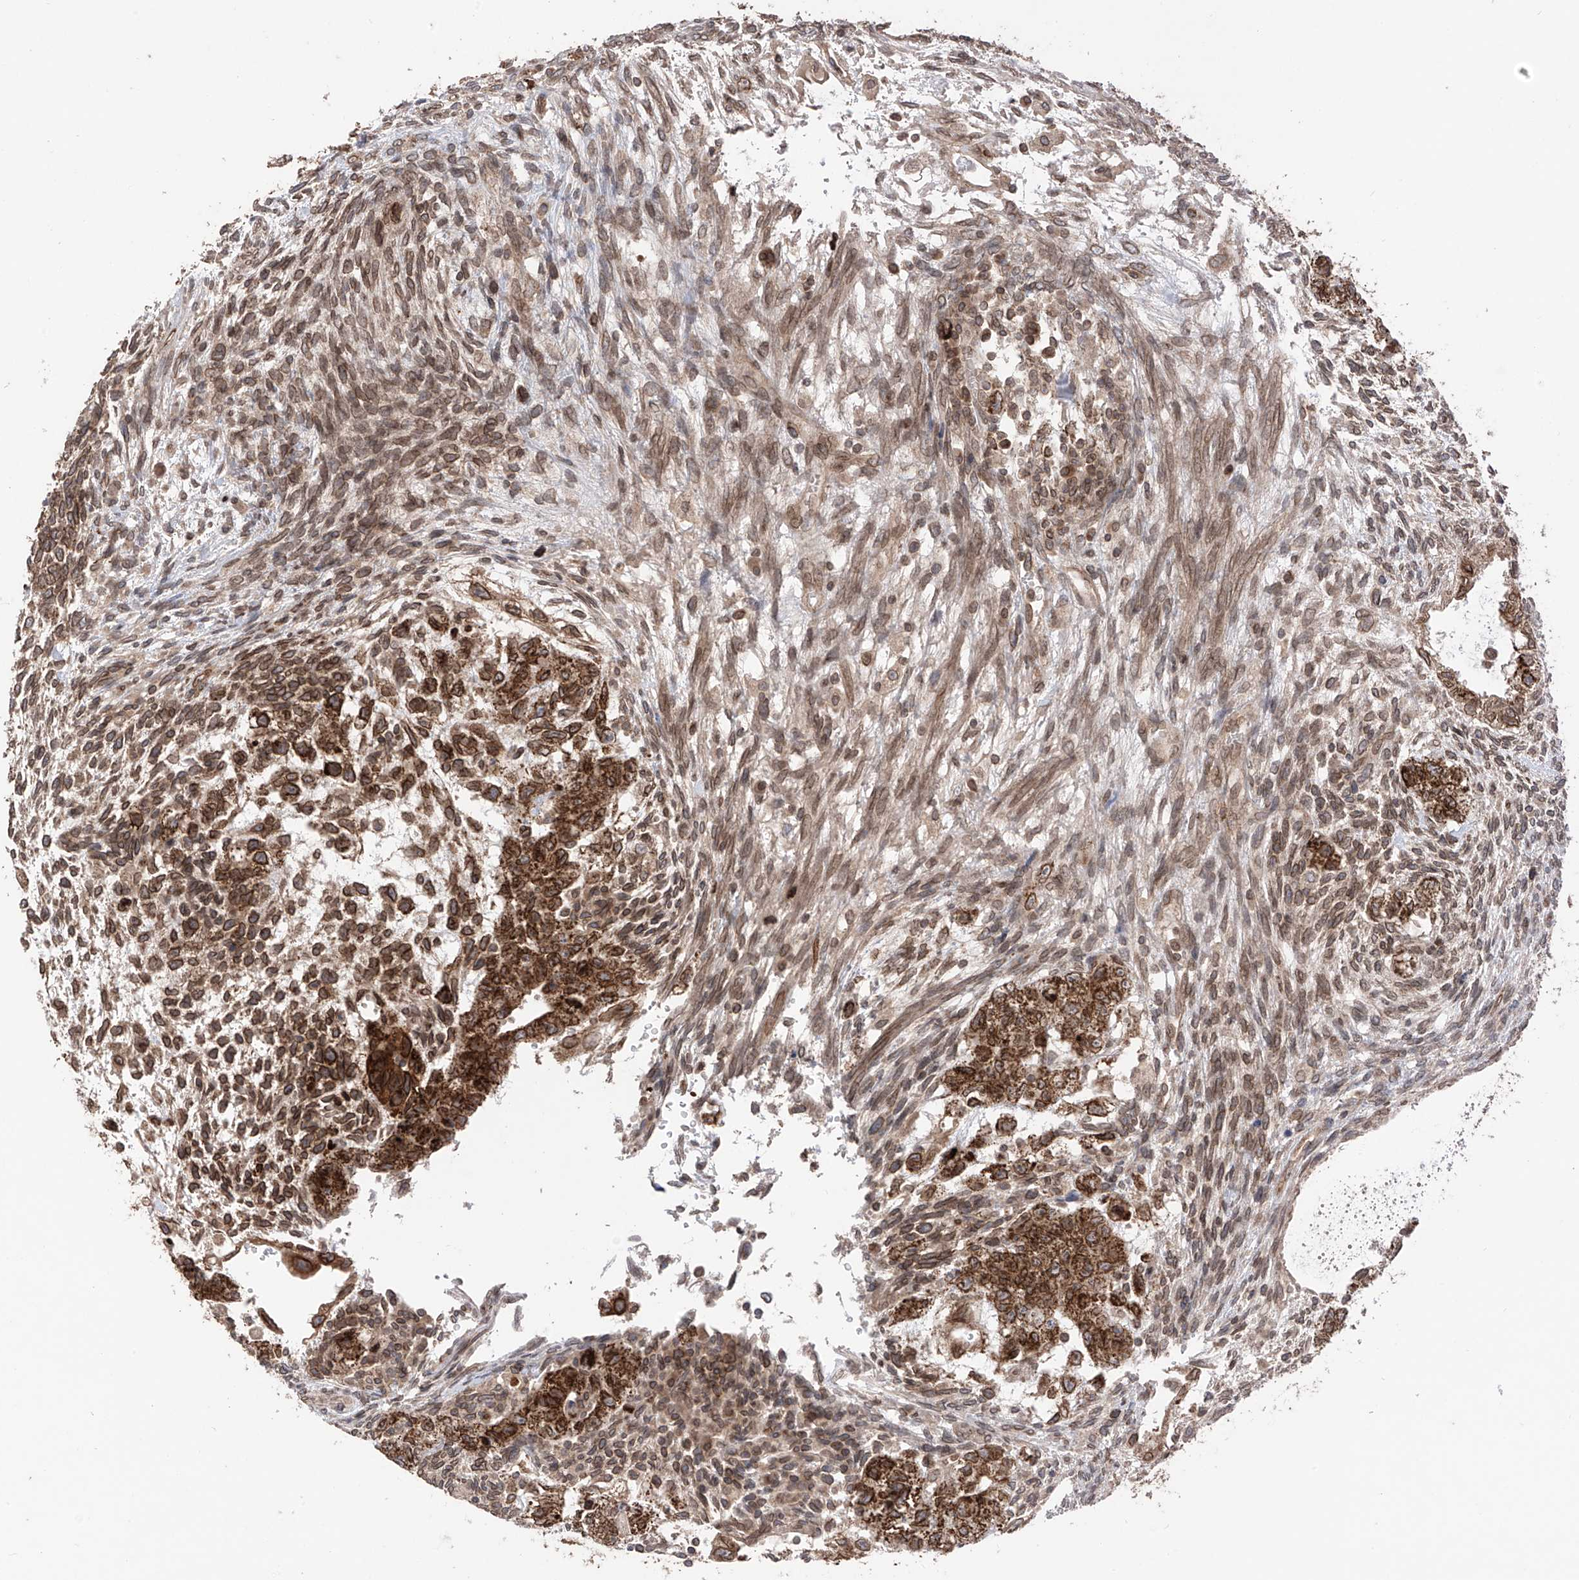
{"staining": {"intensity": "strong", "quantity": ">75%", "location": "cytoplasmic/membranous,nuclear"}, "tissue": "testis cancer", "cell_type": "Tumor cells", "image_type": "cancer", "snomed": [{"axis": "morphology", "description": "Carcinoma, Embryonal, NOS"}, {"axis": "topography", "description": "Testis"}], "caption": "A high-resolution image shows IHC staining of testis cancer (embryonal carcinoma), which shows strong cytoplasmic/membranous and nuclear positivity in approximately >75% of tumor cells.", "gene": "AHCTF1", "patient": {"sex": "male", "age": 37}}